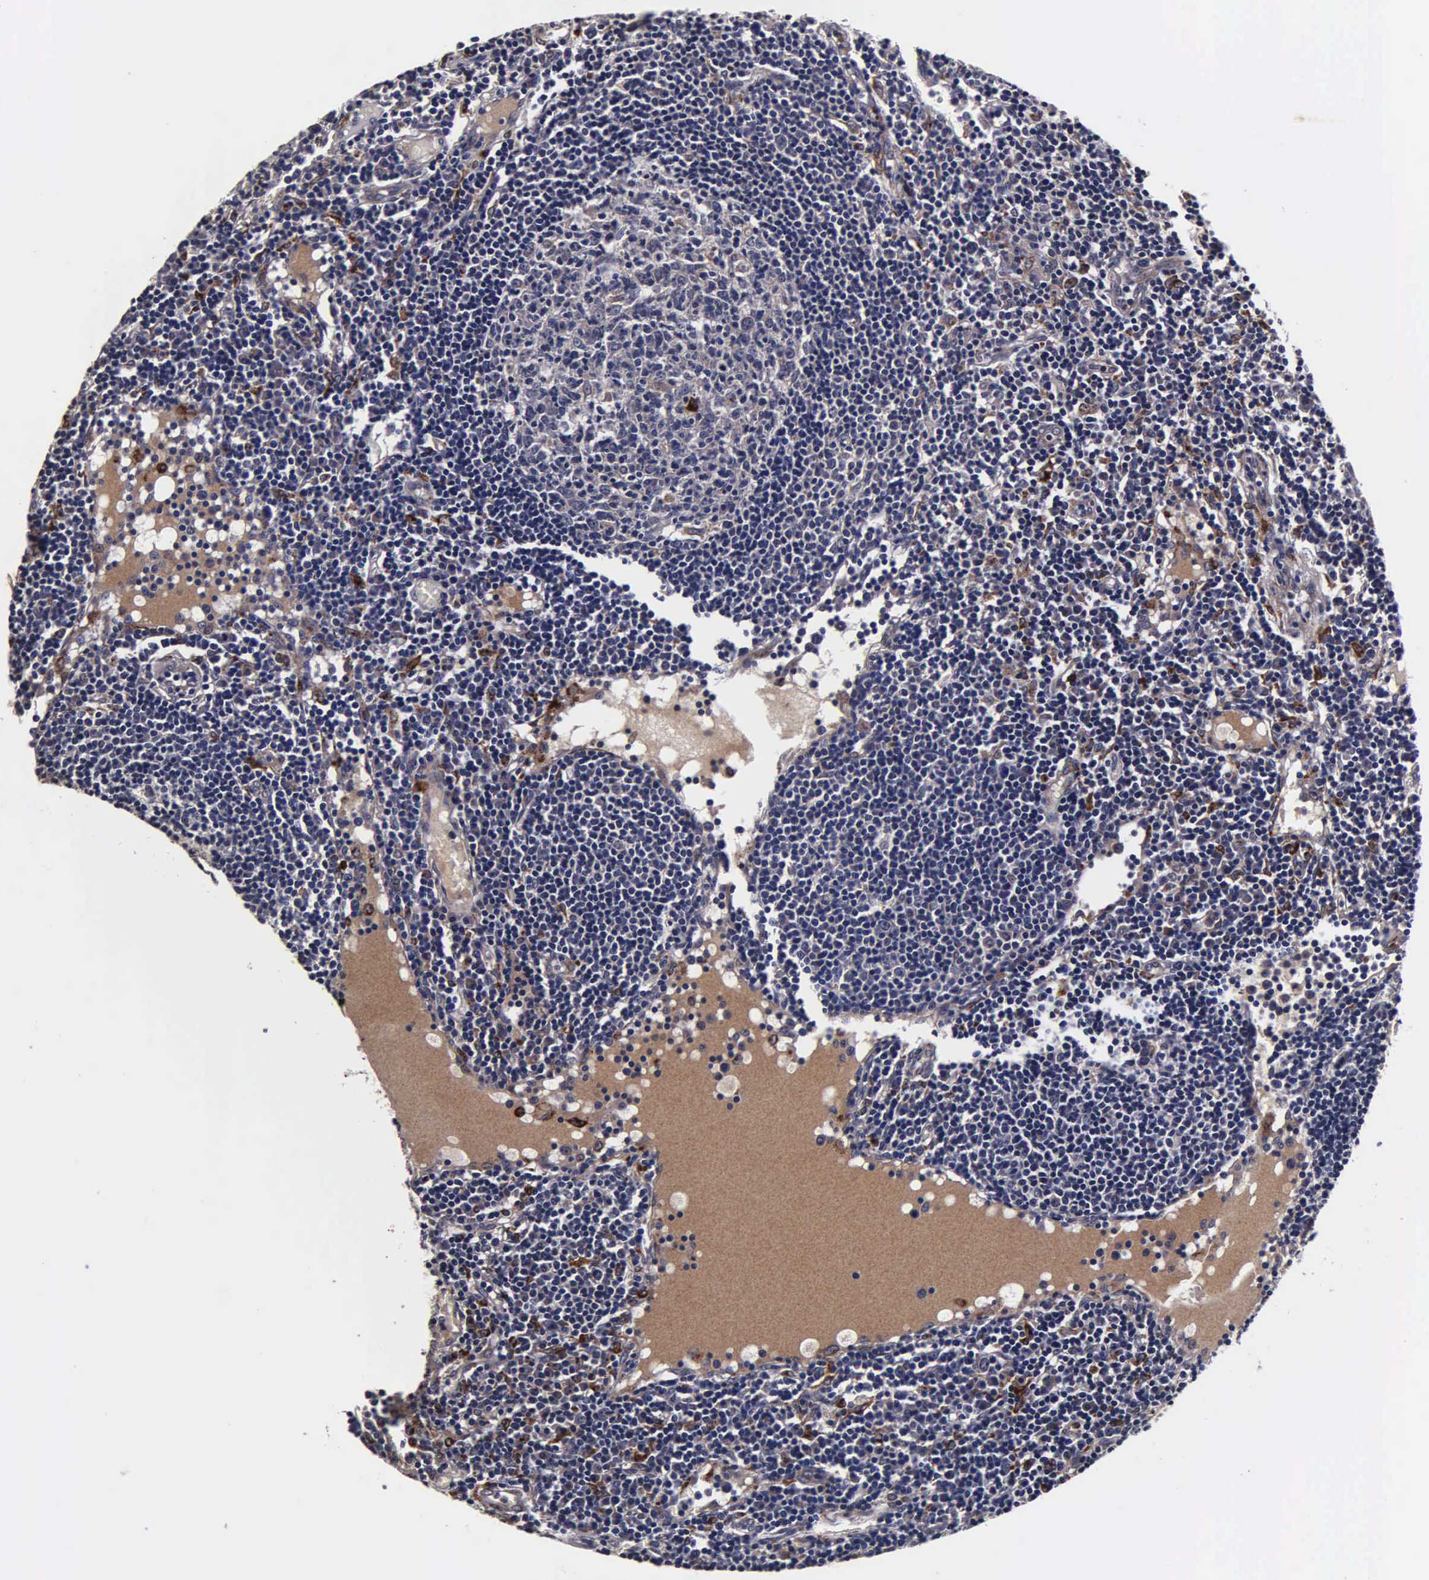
{"staining": {"intensity": "negative", "quantity": "none", "location": "none"}, "tissue": "lymph node", "cell_type": "Germinal center cells", "image_type": "normal", "snomed": [{"axis": "morphology", "description": "Normal tissue, NOS"}, {"axis": "topography", "description": "Lymph node"}], "caption": "This is an IHC histopathology image of benign human lymph node. There is no expression in germinal center cells.", "gene": "CST3", "patient": {"sex": "female", "age": 55}}